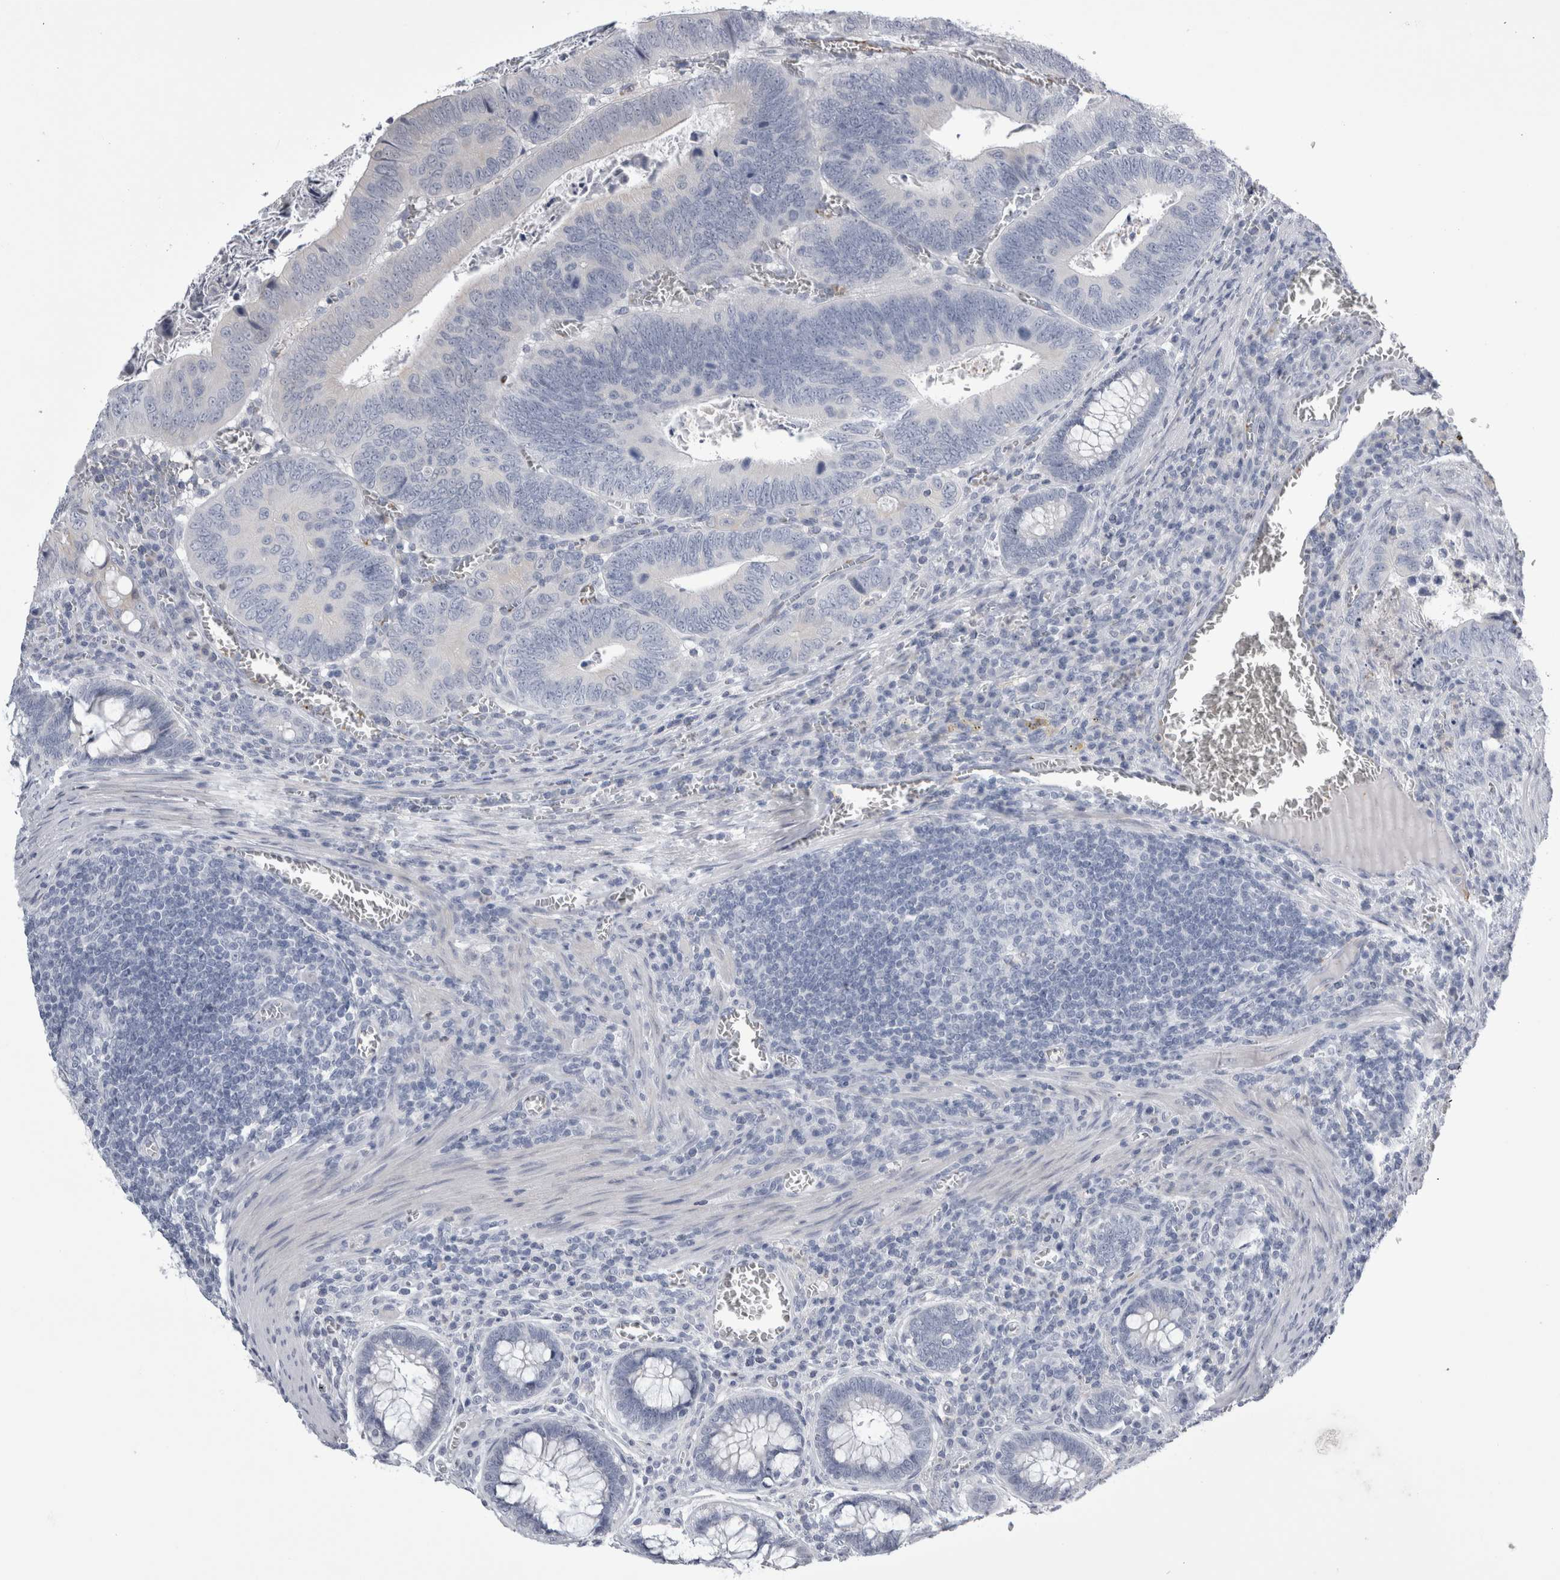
{"staining": {"intensity": "negative", "quantity": "none", "location": "none"}, "tissue": "colorectal cancer", "cell_type": "Tumor cells", "image_type": "cancer", "snomed": [{"axis": "morphology", "description": "Inflammation, NOS"}, {"axis": "morphology", "description": "Adenocarcinoma, NOS"}, {"axis": "topography", "description": "Colon"}], "caption": "Immunohistochemical staining of human adenocarcinoma (colorectal) reveals no significant staining in tumor cells.", "gene": "ALDH8A1", "patient": {"sex": "male", "age": 72}}